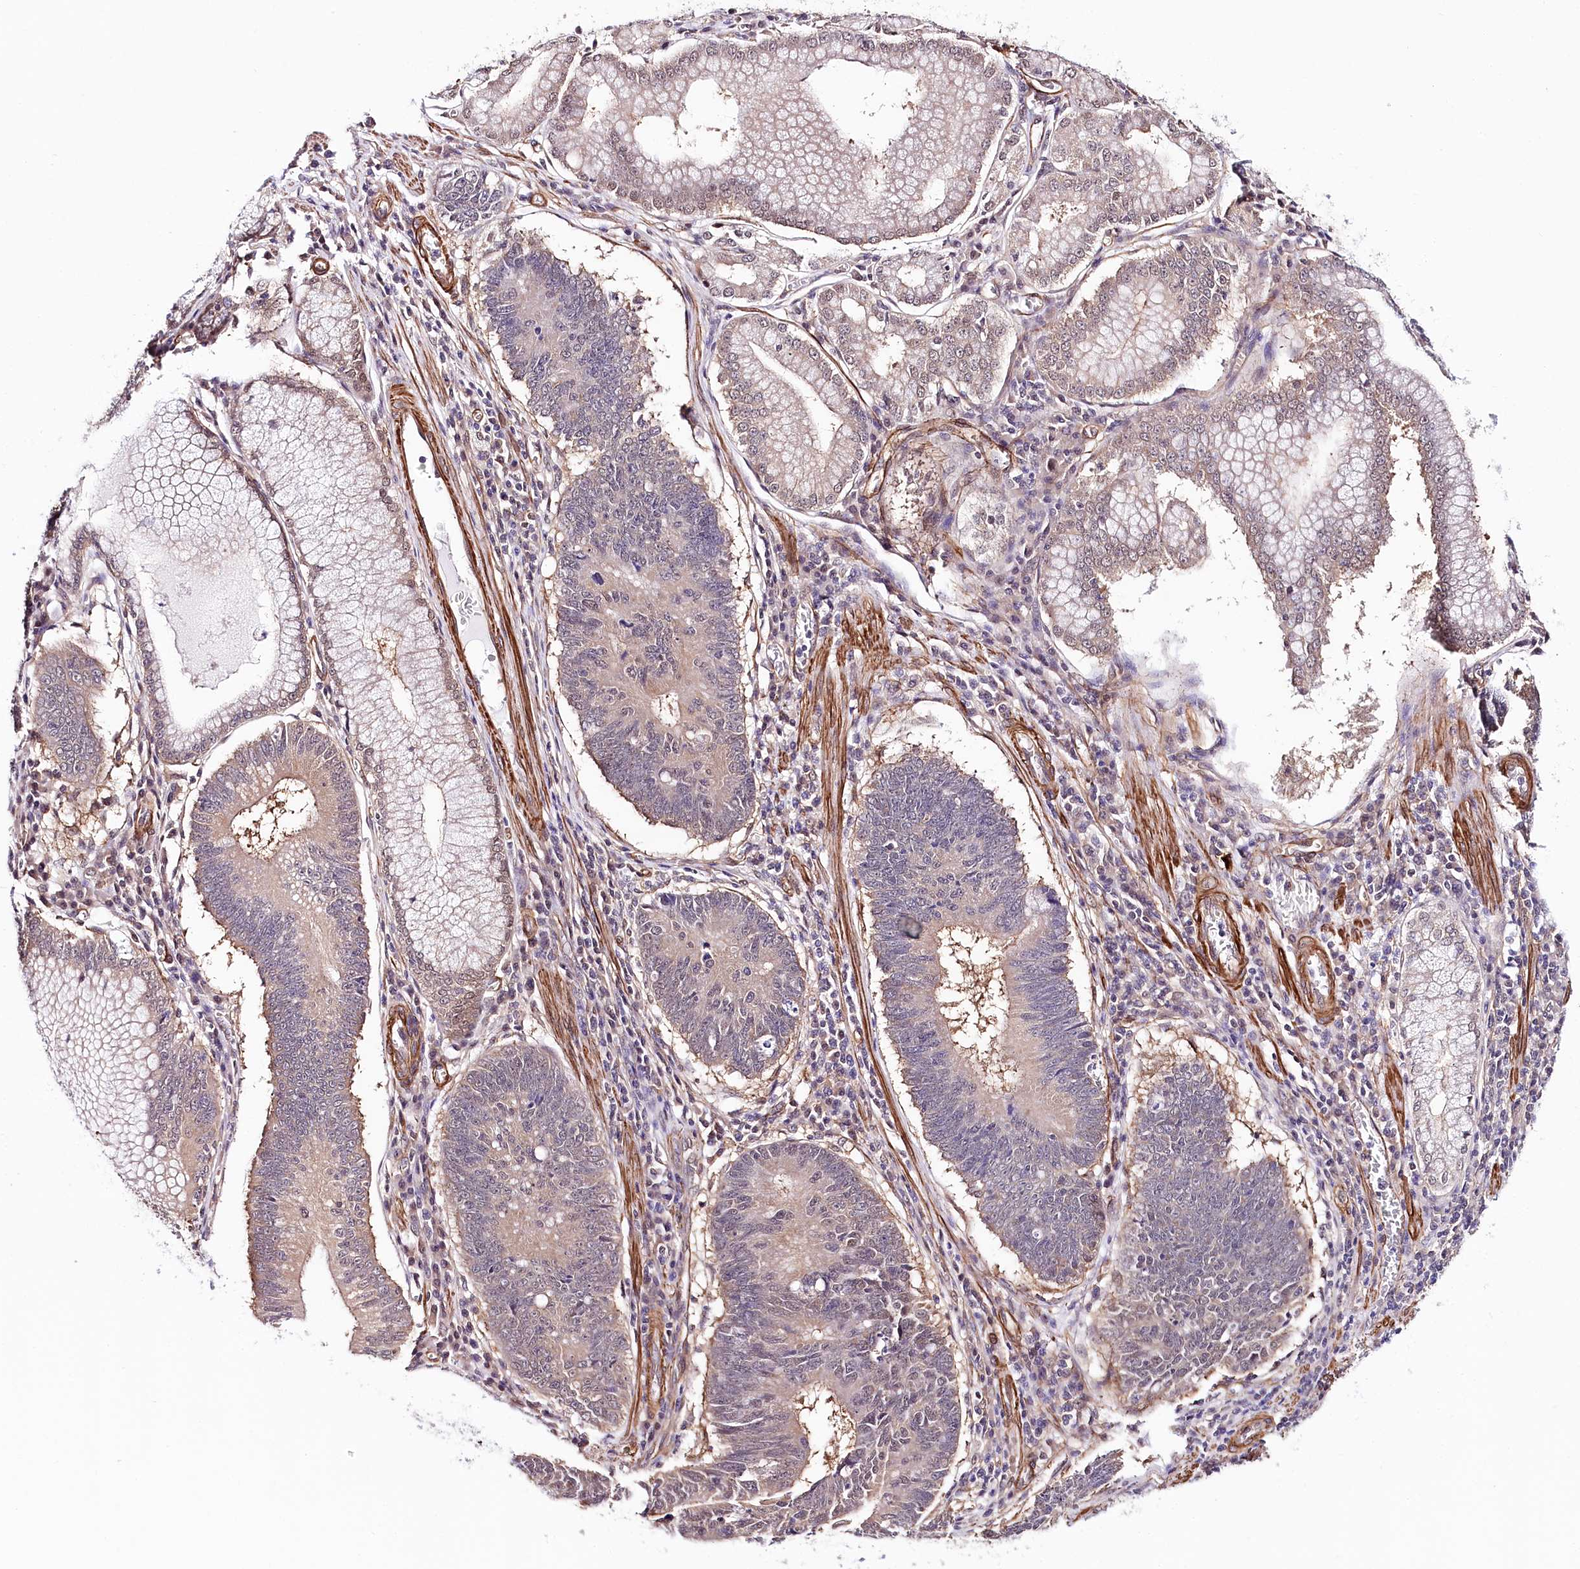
{"staining": {"intensity": "weak", "quantity": "<25%", "location": "nuclear"}, "tissue": "stomach cancer", "cell_type": "Tumor cells", "image_type": "cancer", "snomed": [{"axis": "morphology", "description": "Adenocarcinoma, NOS"}, {"axis": "topography", "description": "Stomach"}], "caption": "Human stomach cancer stained for a protein using IHC shows no expression in tumor cells.", "gene": "PPP2R5B", "patient": {"sex": "male", "age": 59}}